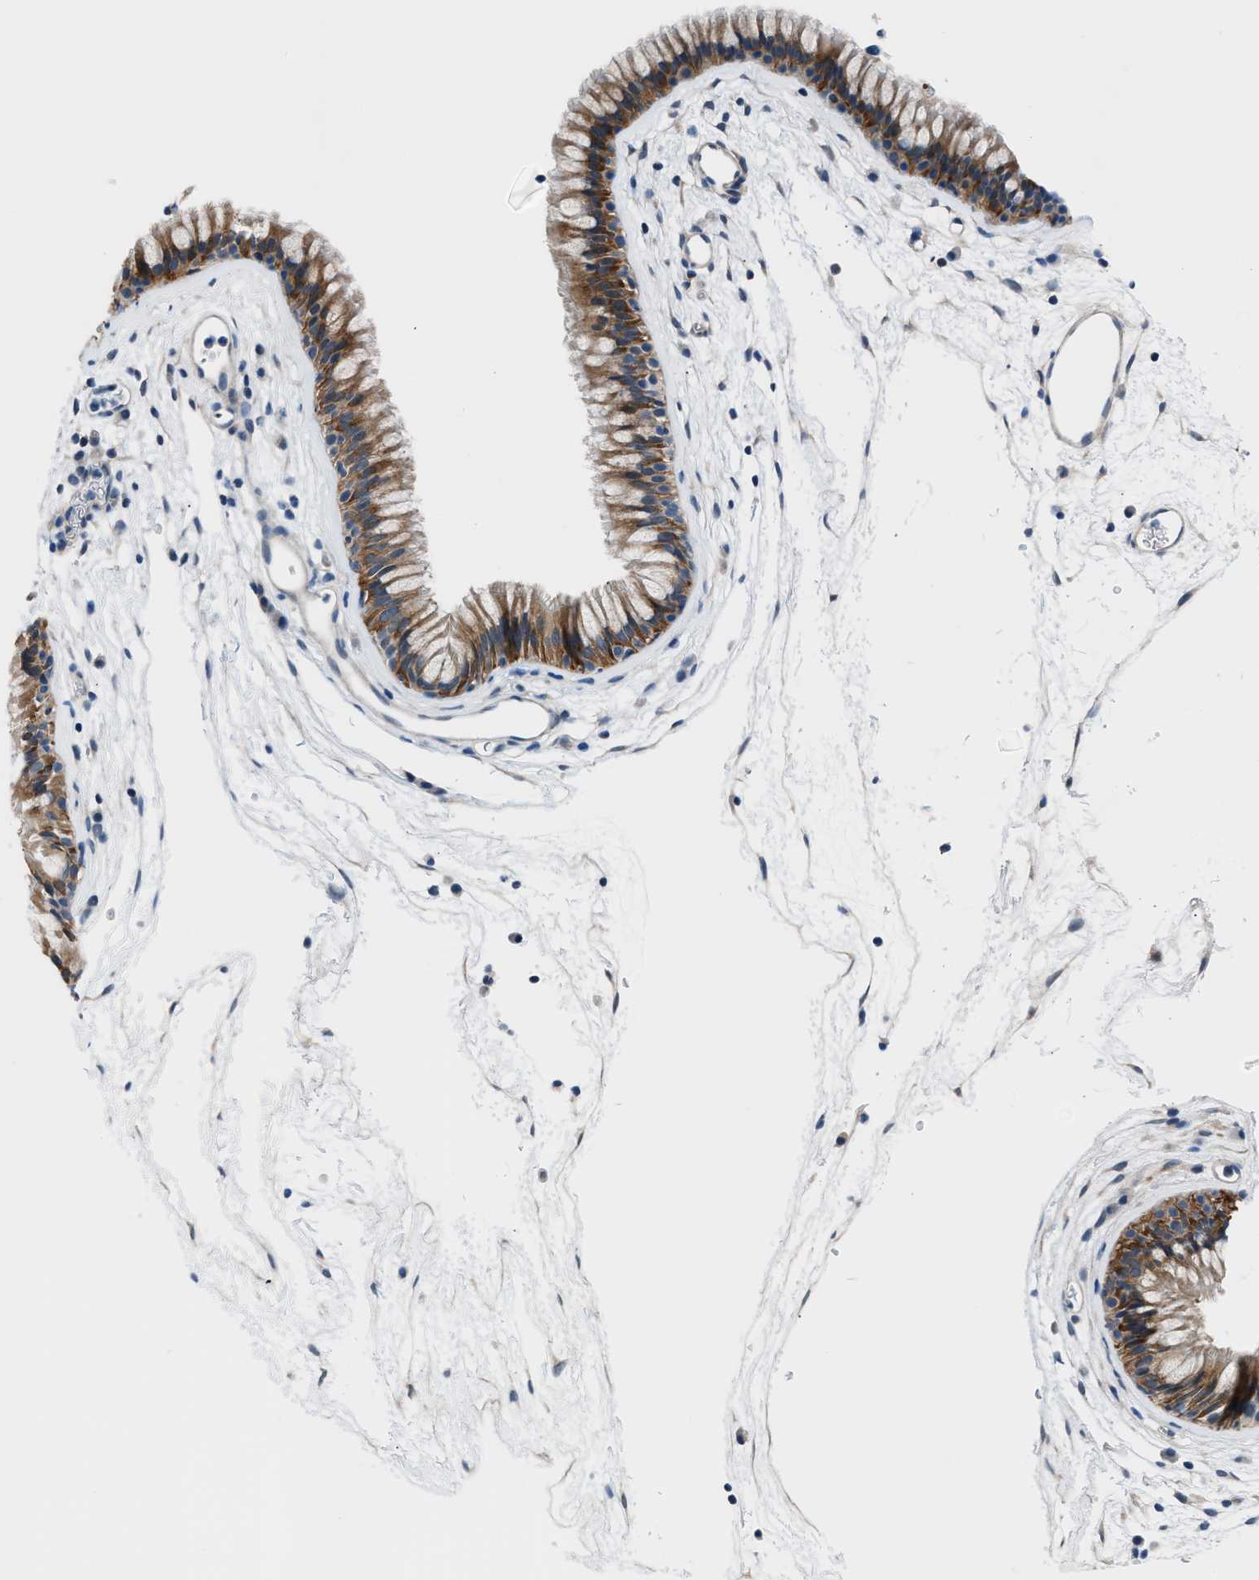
{"staining": {"intensity": "moderate", "quantity": ">75%", "location": "cytoplasmic/membranous"}, "tissue": "nasopharynx", "cell_type": "Respiratory epithelial cells", "image_type": "normal", "snomed": [{"axis": "morphology", "description": "Normal tissue, NOS"}, {"axis": "morphology", "description": "Inflammation, NOS"}, {"axis": "topography", "description": "Nasopharynx"}], "caption": "Immunohistochemistry (IHC) image of benign human nasopharynx stained for a protein (brown), which shows medium levels of moderate cytoplasmic/membranous expression in approximately >75% of respiratory epithelial cells.", "gene": "TMEM45B", "patient": {"sex": "male", "age": 48}}